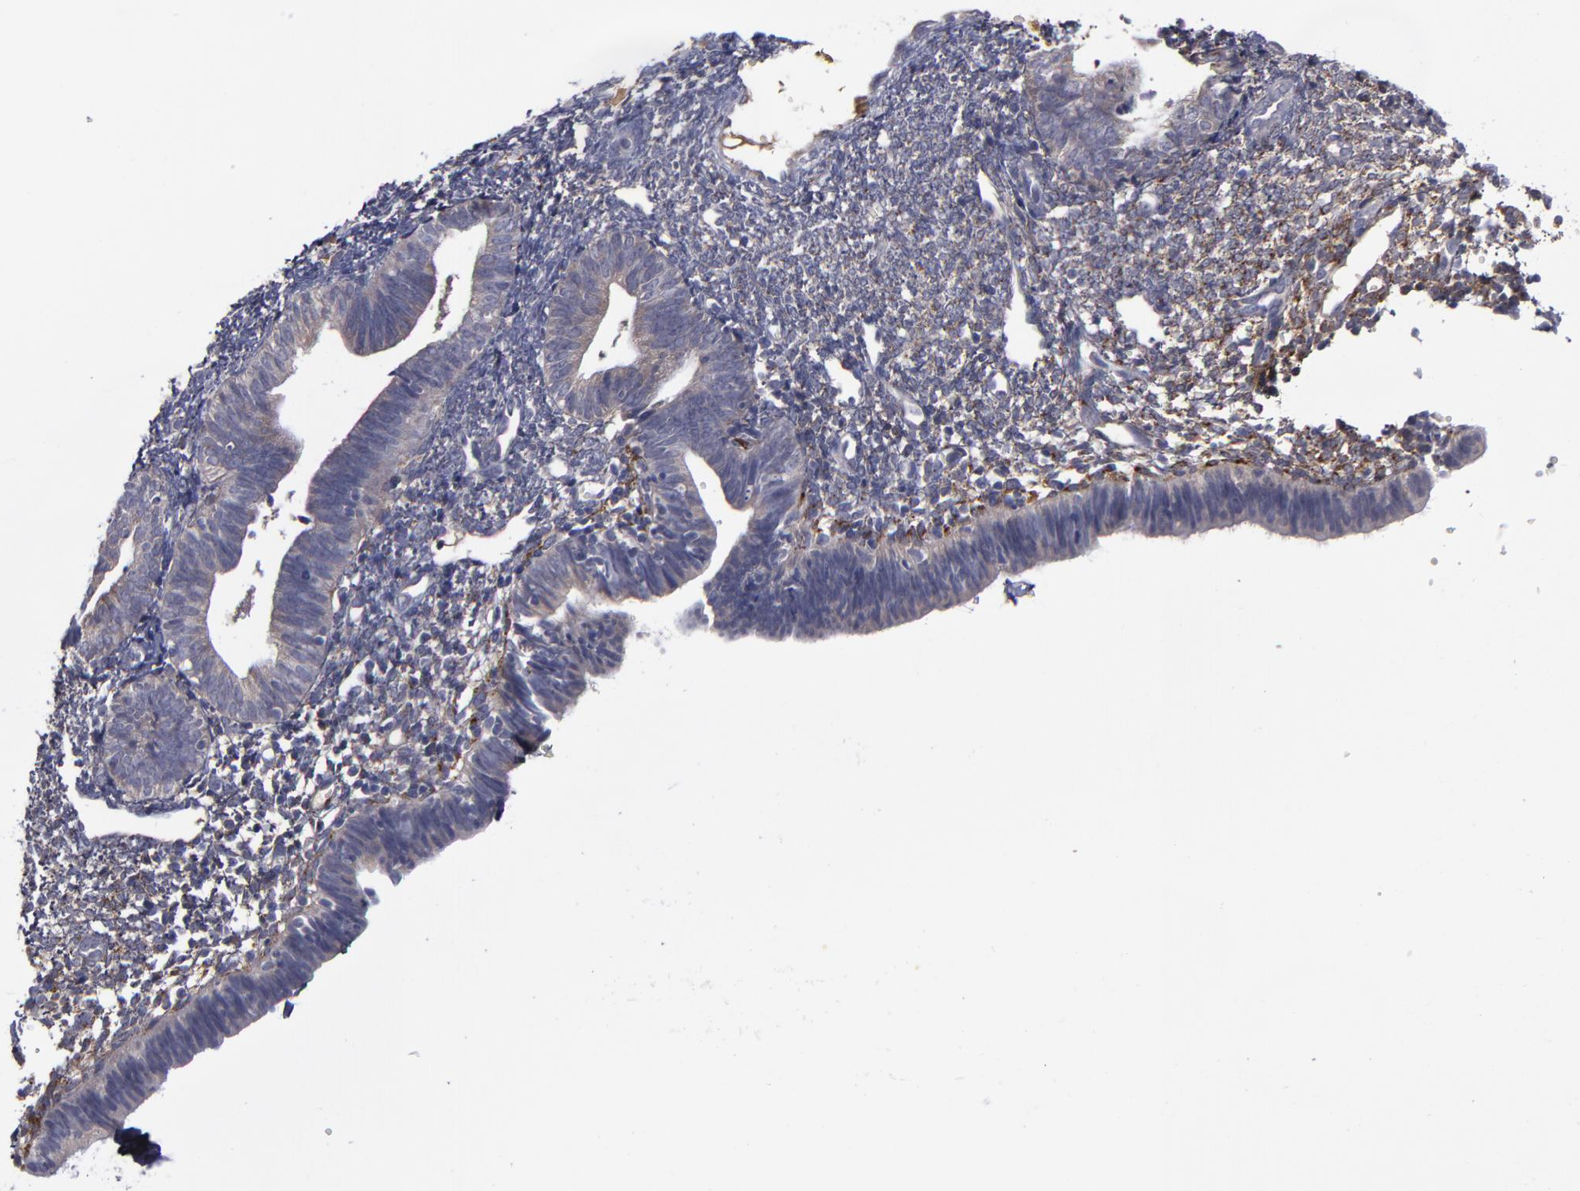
{"staining": {"intensity": "negative", "quantity": "none", "location": "none"}, "tissue": "endometrium", "cell_type": "Cells in endometrial stroma", "image_type": "normal", "snomed": [{"axis": "morphology", "description": "Normal tissue, NOS"}, {"axis": "topography", "description": "Endometrium"}], "caption": "High power microscopy histopathology image of an immunohistochemistry photomicrograph of normal endometrium, revealing no significant expression in cells in endometrial stroma.", "gene": "MMP11", "patient": {"sex": "female", "age": 61}}